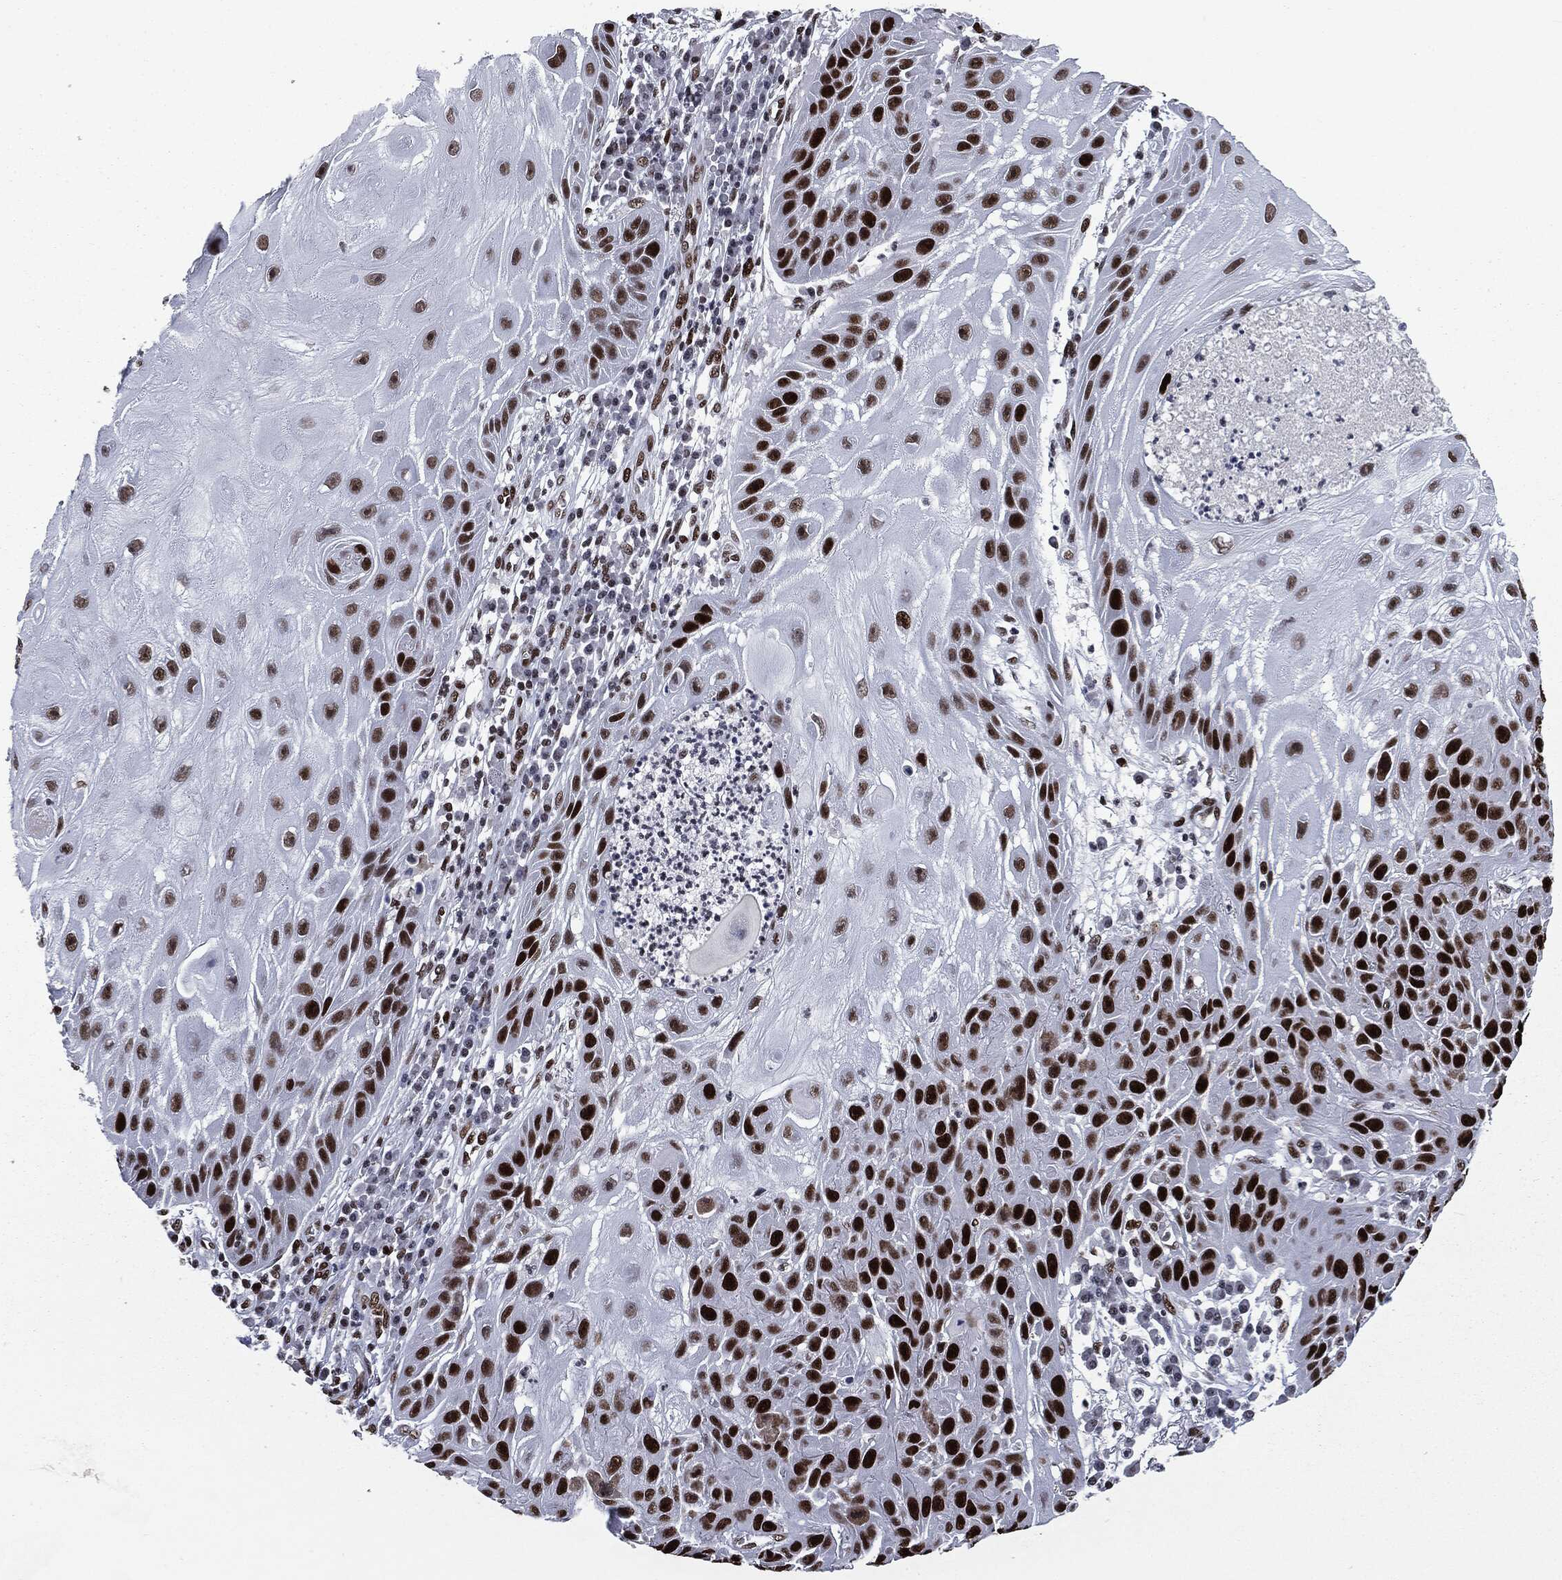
{"staining": {"intensity": "strong", "quantity": ">75%", "location": "nuclear"}, "tissue": "skin cancer", "cell_type": "Tumor cells", "image_type": "cancer", "snomed": [{"axis": "morphology", "description": "Normal tissue, NOS"}, {"axis": "morphology", "description": "Squamous cell carcinoma, NOS"}, {"axis": "topography", "description": "Skin"}], "caption": "Skin squamous cell carcinoma tissue reveals strong nuclear staining in about >75% of tumor cells, visualized by immunohistochemistry.", "gene": "MSH2", "patient": {"sex": "male", "age": 79}}